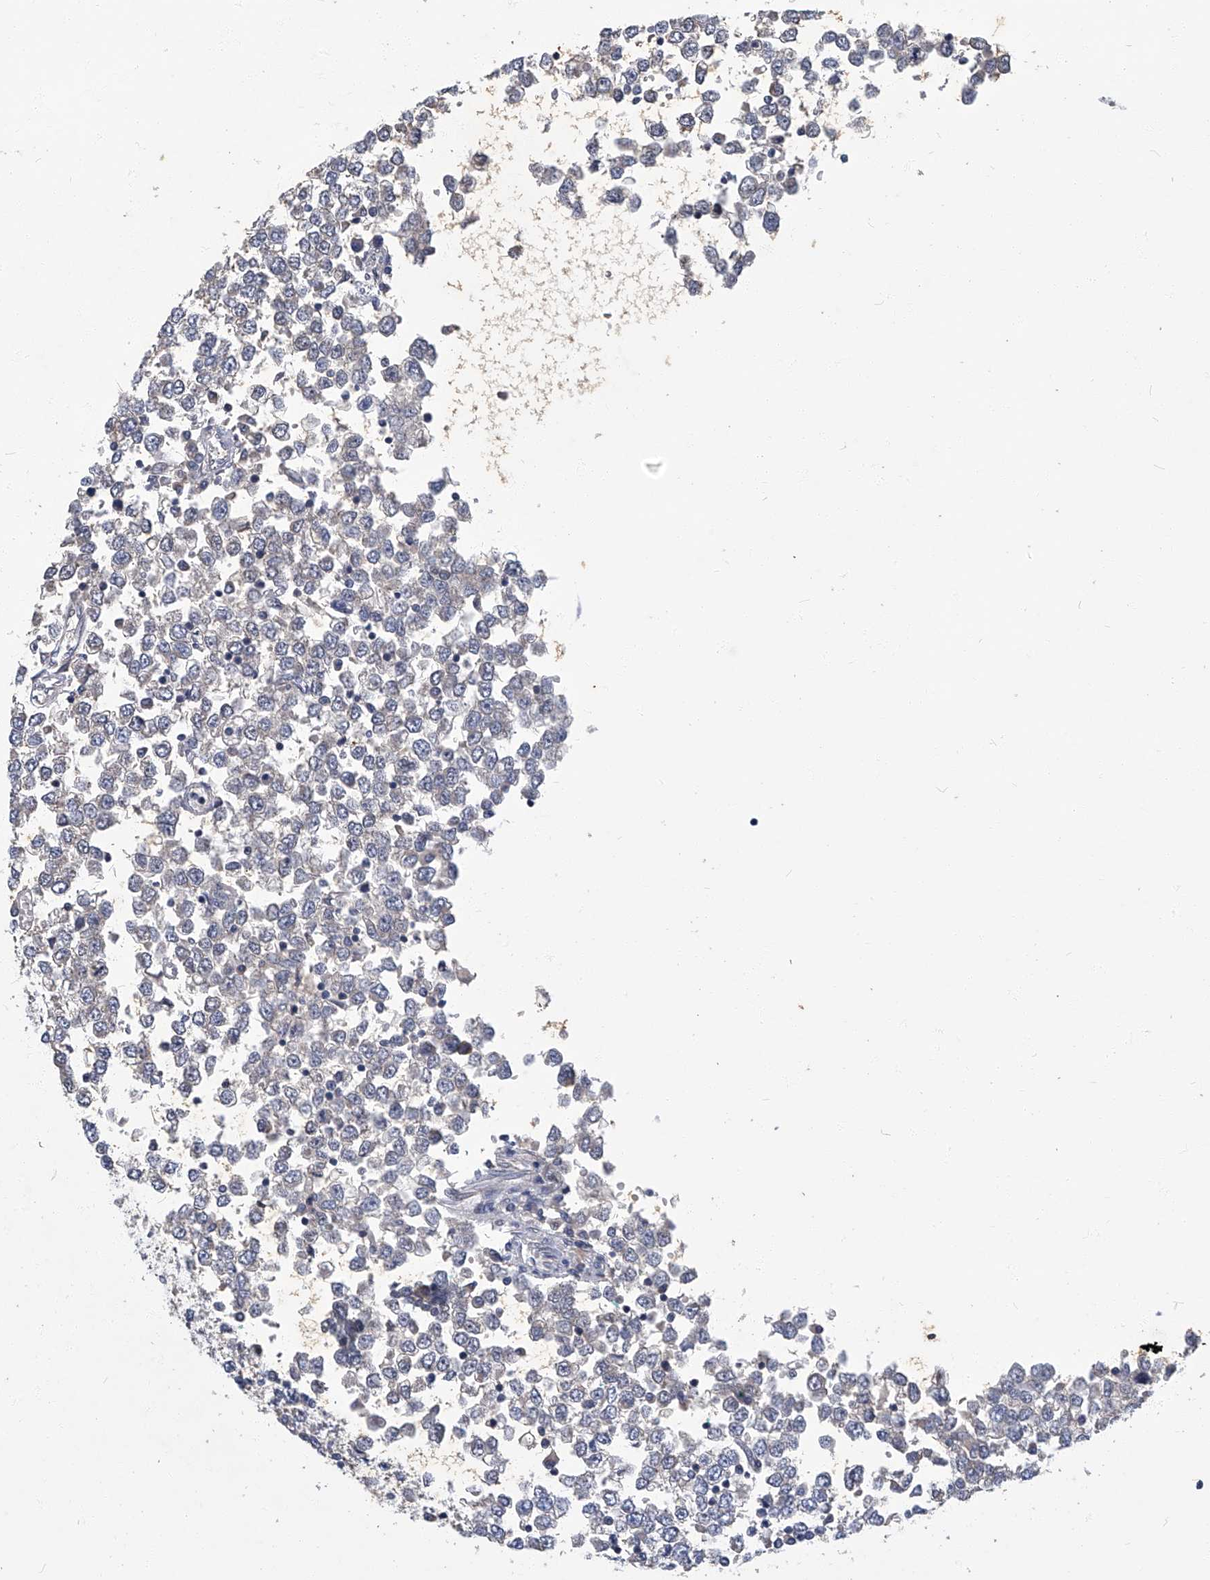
{"staining": {"intensity": "negative", "quantity": "none", "location": "none"}, "tissue": "testis cancer", "cell_type": "Tumor cells", "image_type": "cancer", "snomed": [{"axis": "morphology", "description": "Seminoma, NOS"}, {"axis": "topography", "description": "Testis"}], "caption": "Tumor cells show no significant protein expression in seminoma (testis).", "gene": "TGFBR1", "patient": {"sex": "male", "age": 65}}